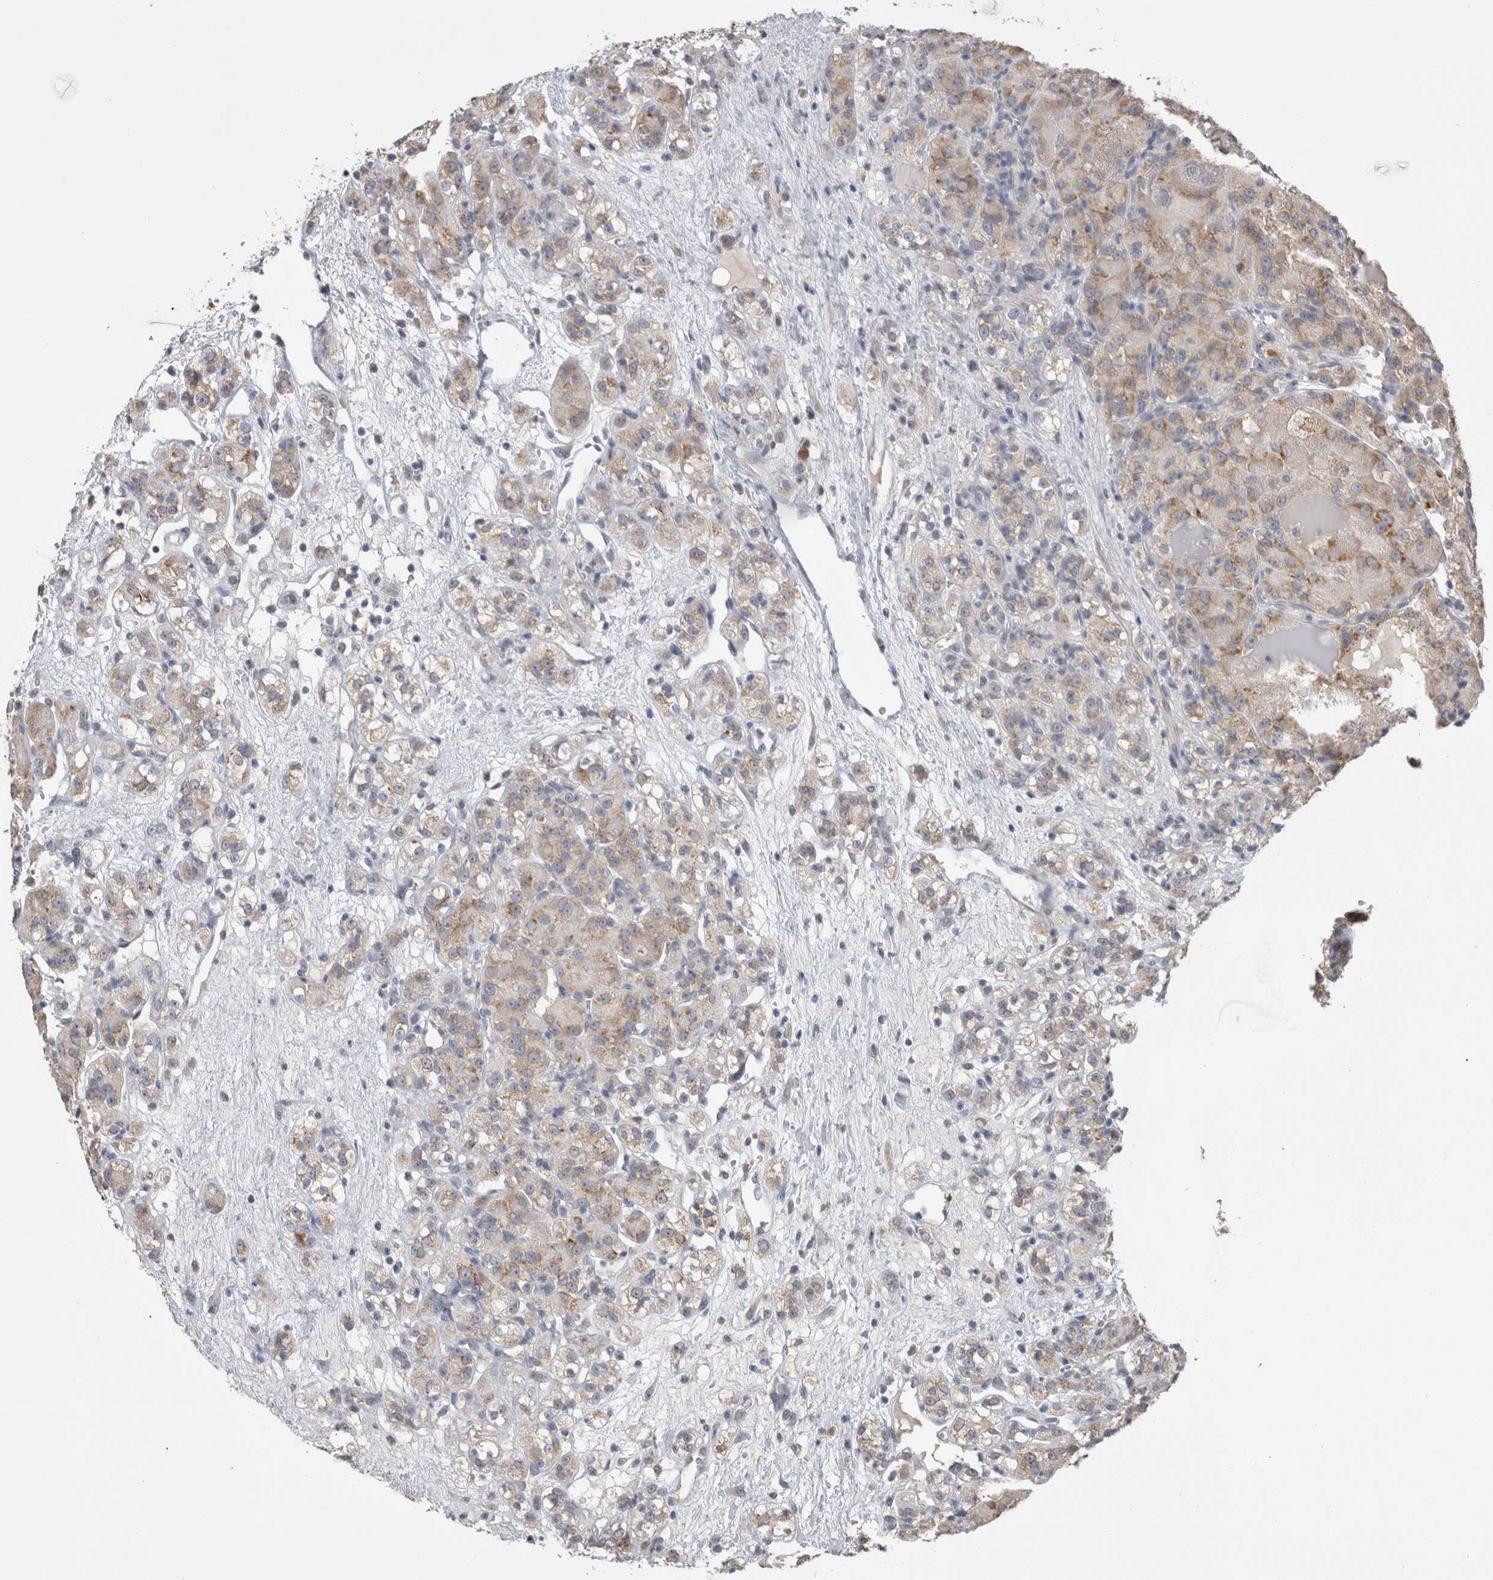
{"staining": {"intensity": "weak", "quantity": ">75%", "location": "cytoplasmic/membranous"}, "tissue": "renal cancer", "cell_type": "Tumor cells", "image_type": "cancer", "snomed": [{"axis": "morphology", "description": "Normal tissue, NOS"}, {"axis": "morphology", "description": "Adenocarcinoma, NOS"}, {"axis": "topography", "description": "Kidney"}], "caption": "Immunohistochemical staining of human renal cancer reveals low levels of weak cytoplasmic/membranous expression in about >75% of tumor cells. (DAB = brown stain, brightfield microscopy at high magnification).", "gene": "NOMO1", "patient": {"sex": "male", "age": 61}}